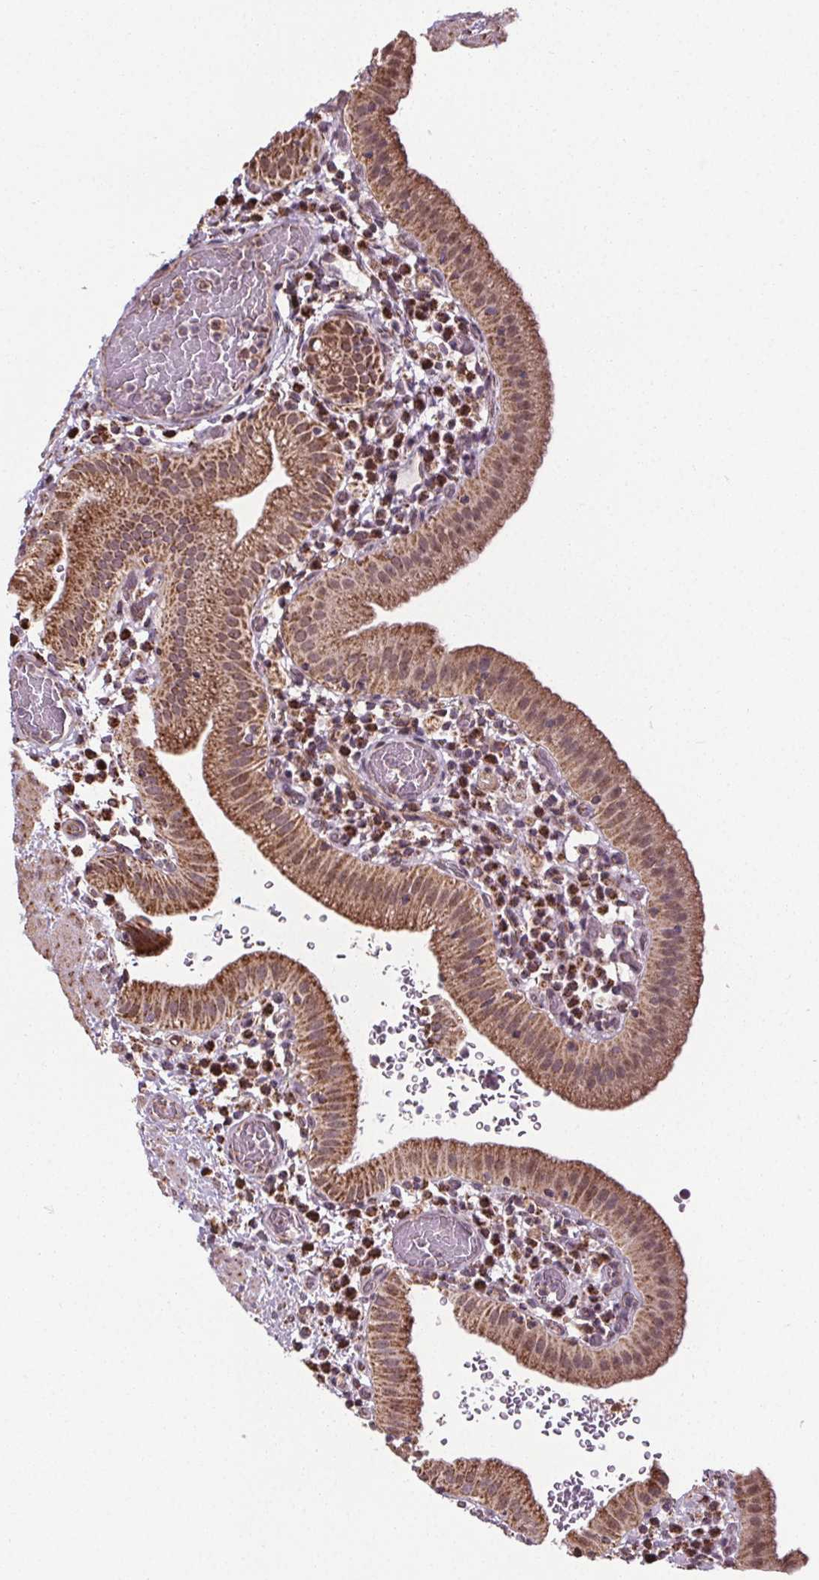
{"staining": {"intensity": "moderate", "quantity": ">75%", "location": "cytoplasmic/membranous"}, "tissue": "gallbladder", "cell_type": "Glandular cells", "image_type": "normal", "snomed": [{"axis": "morphology", "description": "Normal tissue, NOS"}, {"axis": "topography", "description": "Gallbladder"}], "caption": "Approximately >75% of glandular cells in benign gallbladder reveal moderate cytoplasmic/membranous protein expression as visualized by brown immunohistochemical staining.", "gene": "ZNF548", "patient": {"sex": "male", "age": 26}}